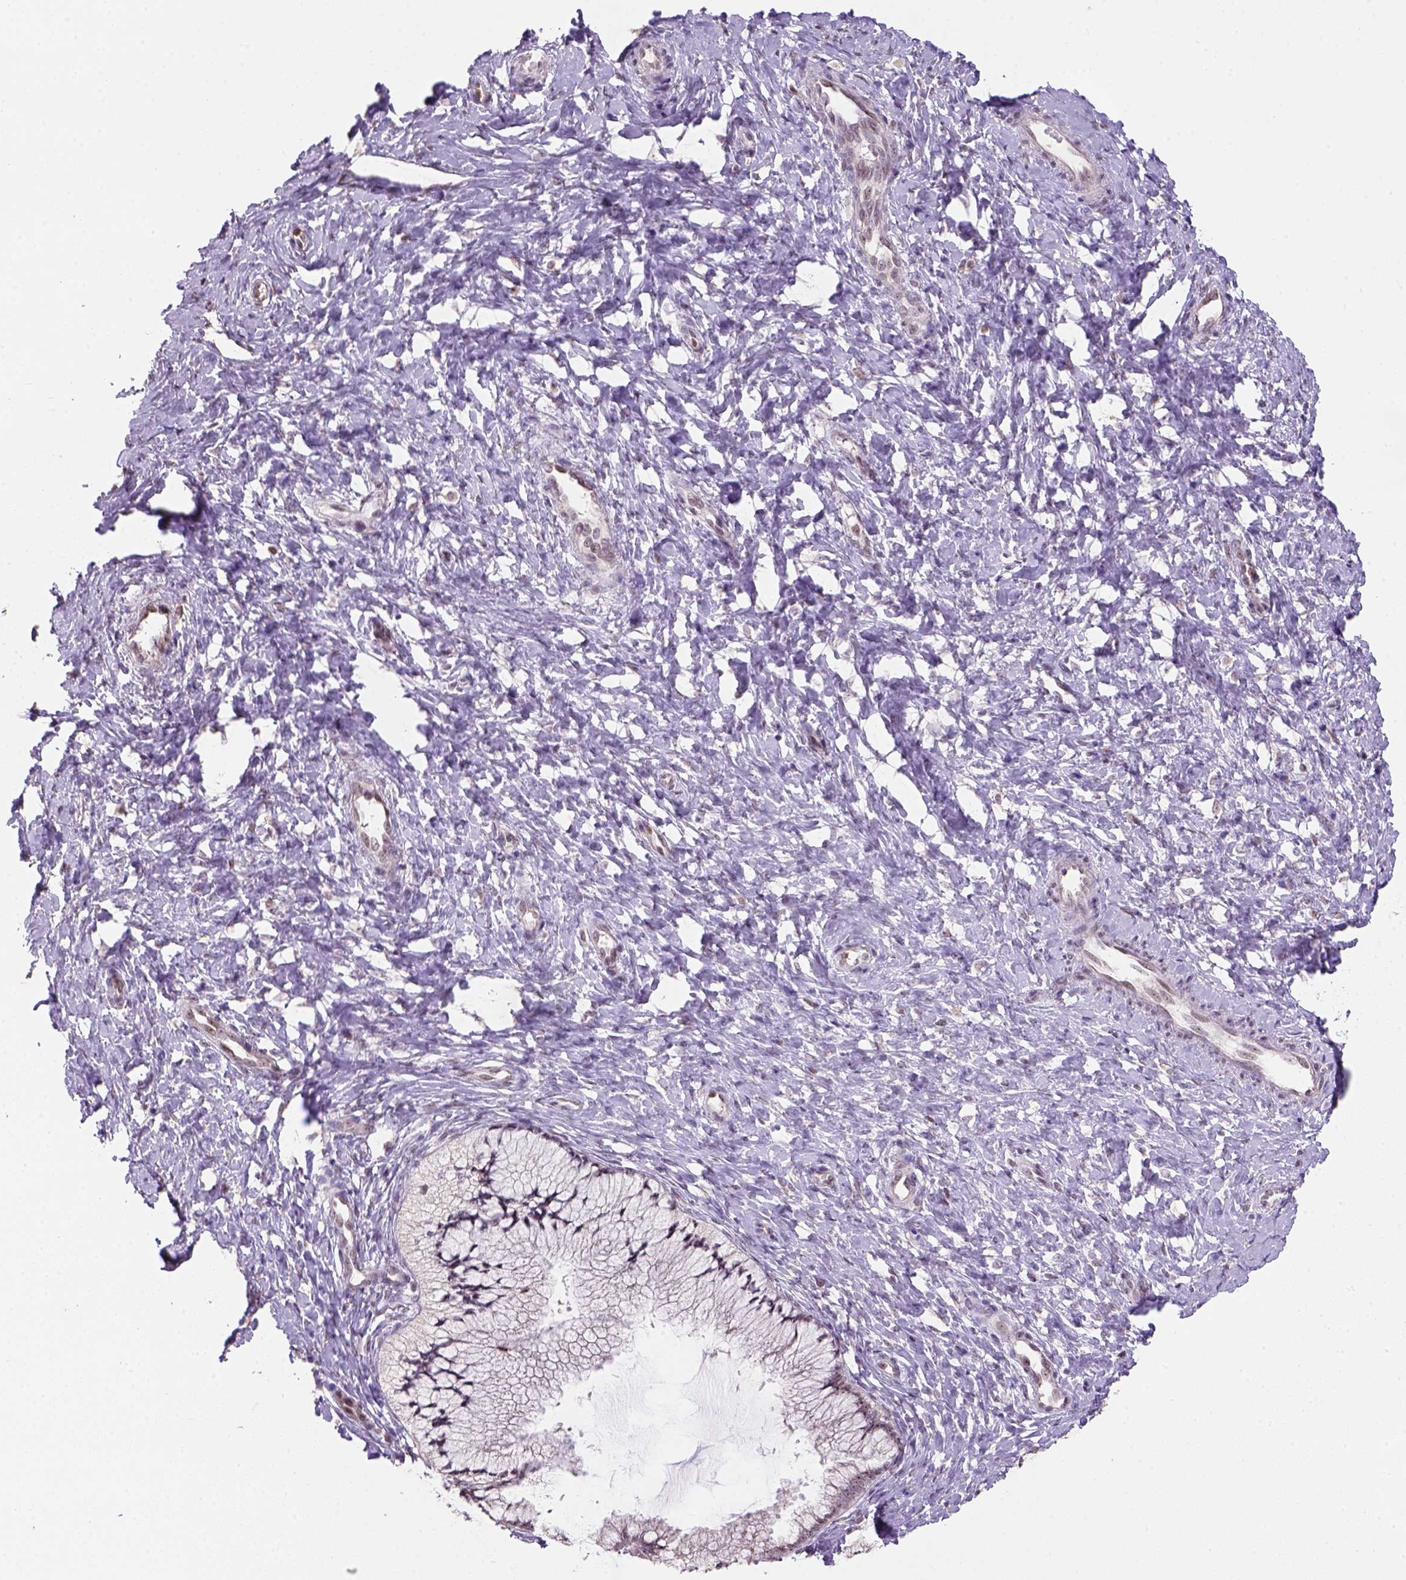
{"staining": {"intensity": "strong", "quantity": ">75%", "location": "nuclear"}, "tissue": "cervix", "cell_type": "Glandular cells", "image_type": "normal", "snomed": [{"axis": "morphology", "description": "Normal tissue, NOS"}, {"axis": "topography", "description": "Cervix"}], "caption": "This micrograph exhibits IHC staining of unremarkable cervix, with high strong nuclear positivity in about >75% of glandular cells.", "gene": "DDX50", "patient": {"sex": "female", "age": 37}}